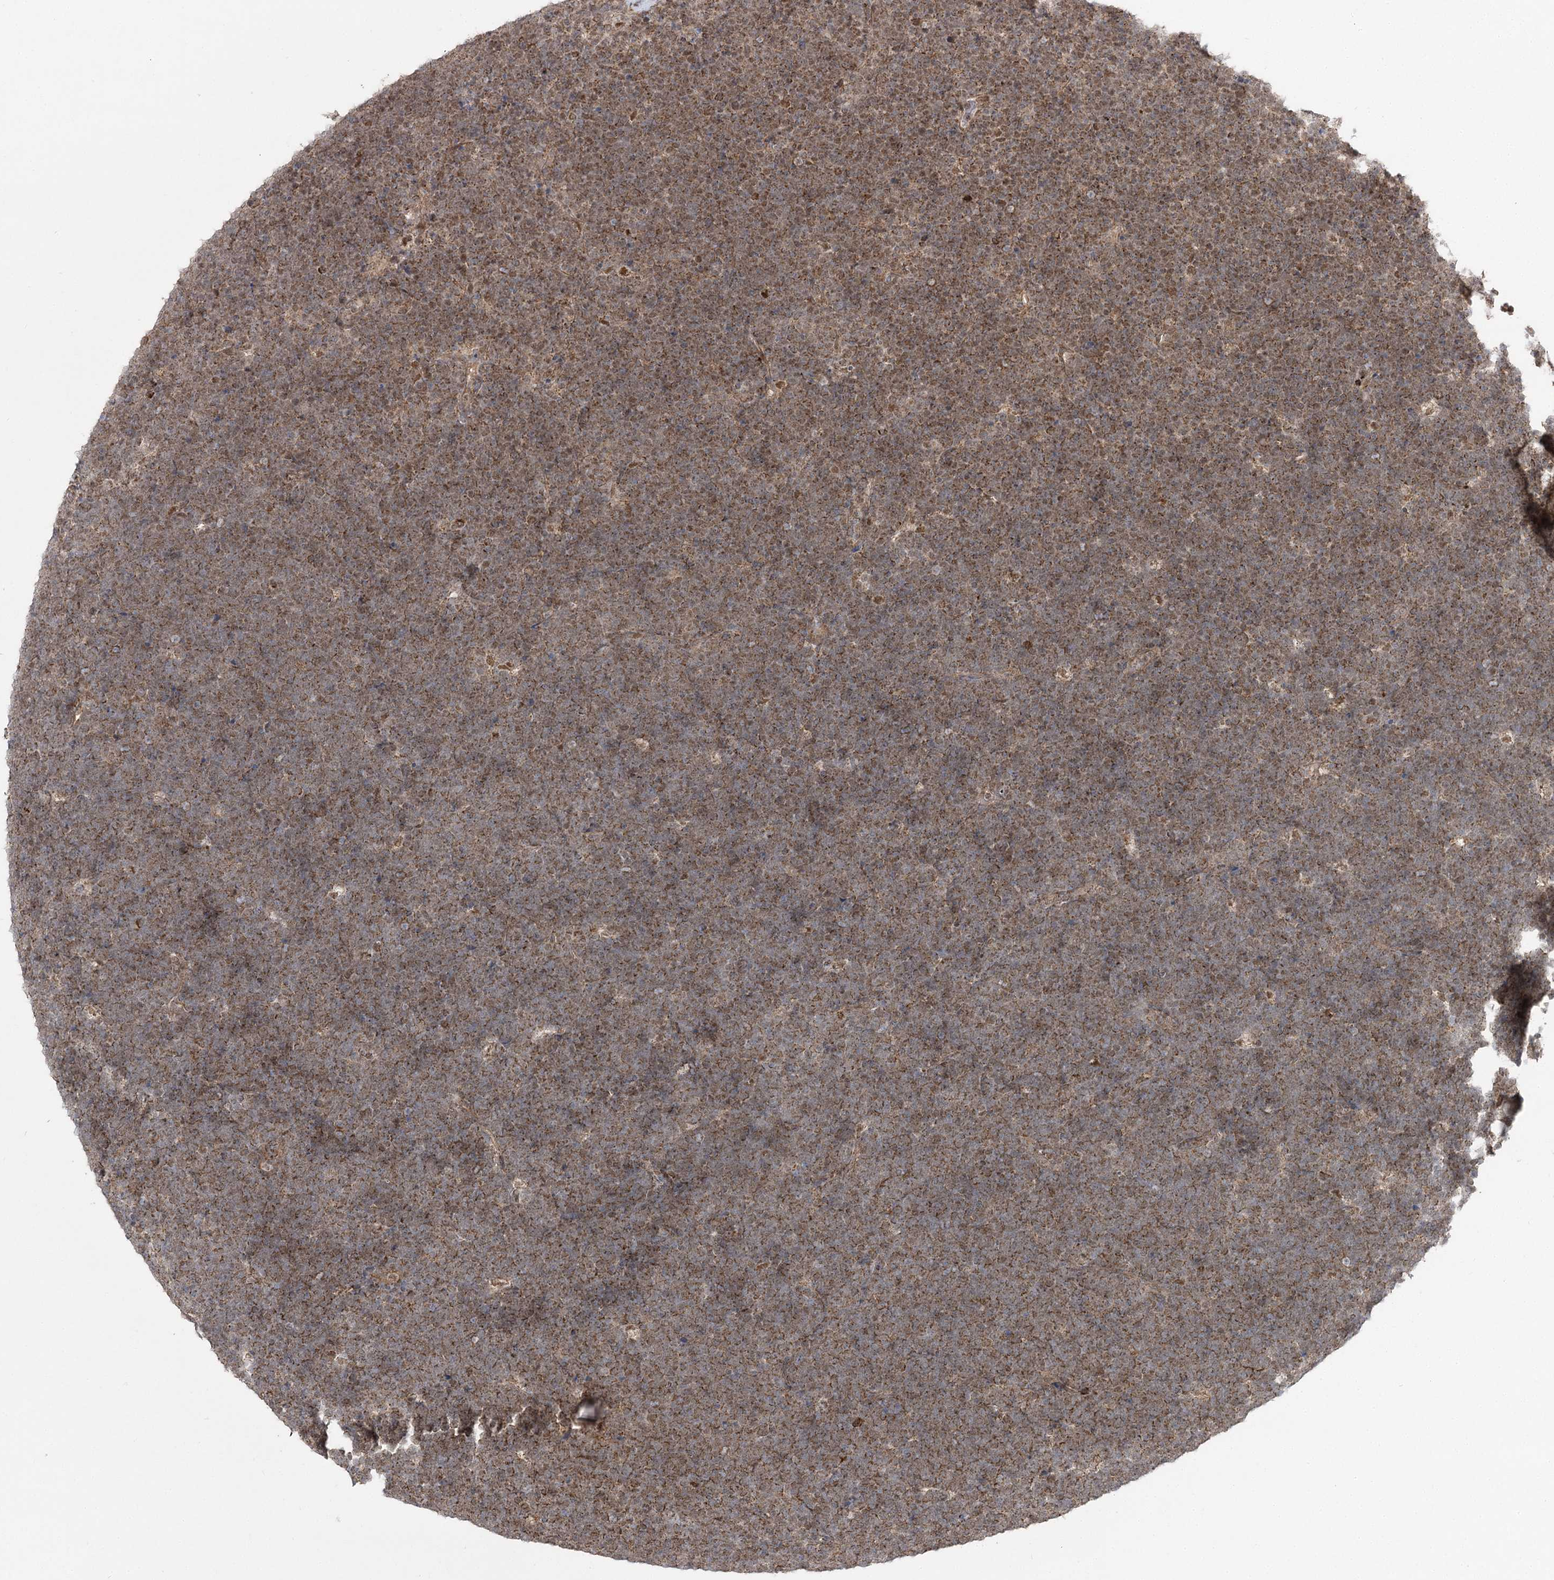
{"staining": {"intensity": "moderate", "quantity": ">75%", "location": "nuclear"}, "tissue": "lymphoma", "cell_type": "Tumor cells", "image_type": "cancer", "snomed": [{"axis": "morphology", "description": "Malignant lymphoma, non-Hodgkin's type, High grade"}, {"axis": "topography", "description": "Lymph node"}], "caption": "IHC (DAB) staining of human high-grade malignant lymphoma, non-Hodgkin's type displays moderate nuclear protein positivity in about >75% of tumor cells. Using DAB (3,3'-diaminobenzidine) (brown) and hematoxylin (blue) stains, captured at high magnification using brightfield microscopy.", "gene": "SLC4A1AP", "patient": {"sex": "male", "age": 13}}